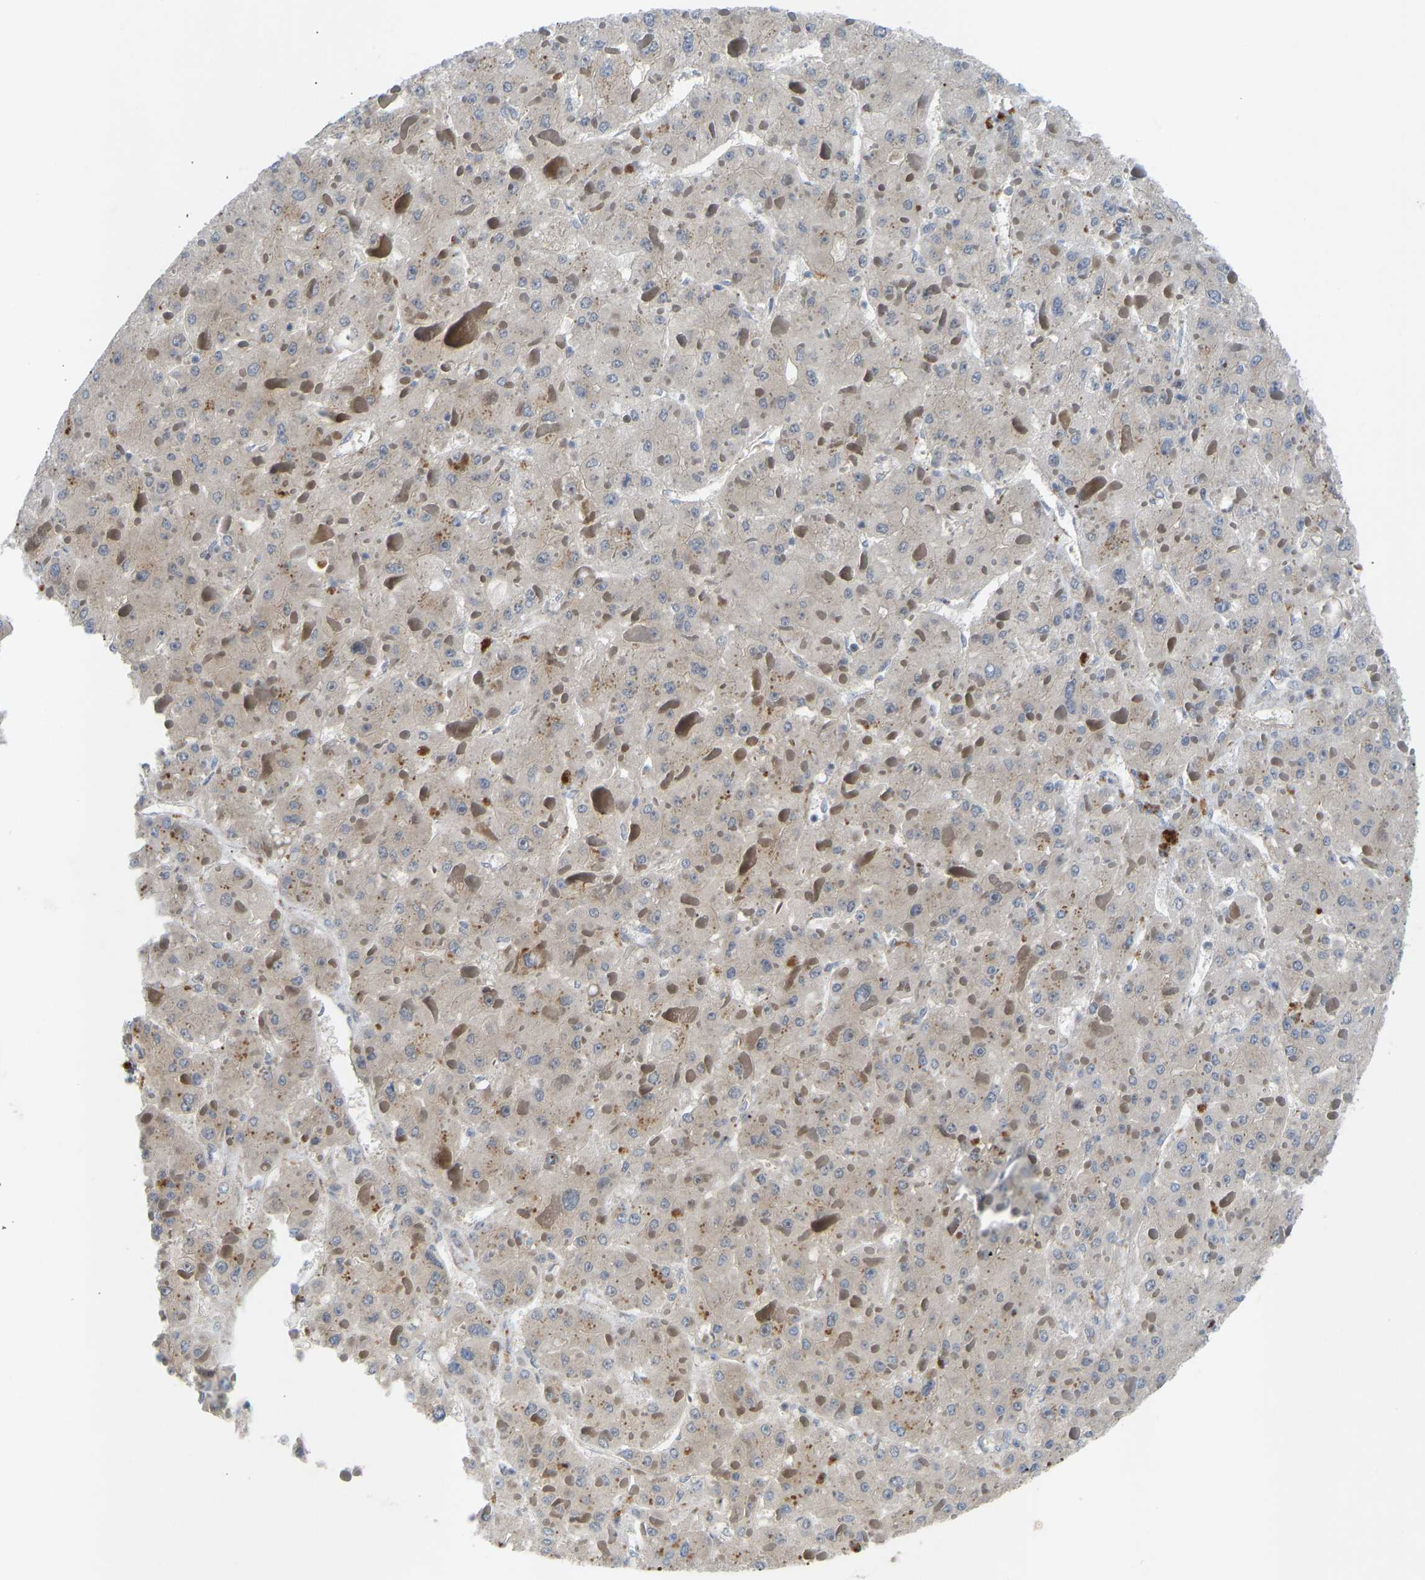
{"staining": {"intensity": "negative", "quantity": "none", "location": "none"}, "tissue": "liver cancer", "cell_type": "Tumor cells", "image_type": "cancer", "snomed": [{"axis": "morphology", "description": "Carcinoma, Hepatocellular, NOS"}, {"axis": "topography", "description": "Liver"}], "caption": "The IHC micrograph has no significant positivity in tumor cells of hepatocellular carcinoma (liver) tissue.", "gene": "ZNF251", "patient": {"sex": "female", "age": 73}}